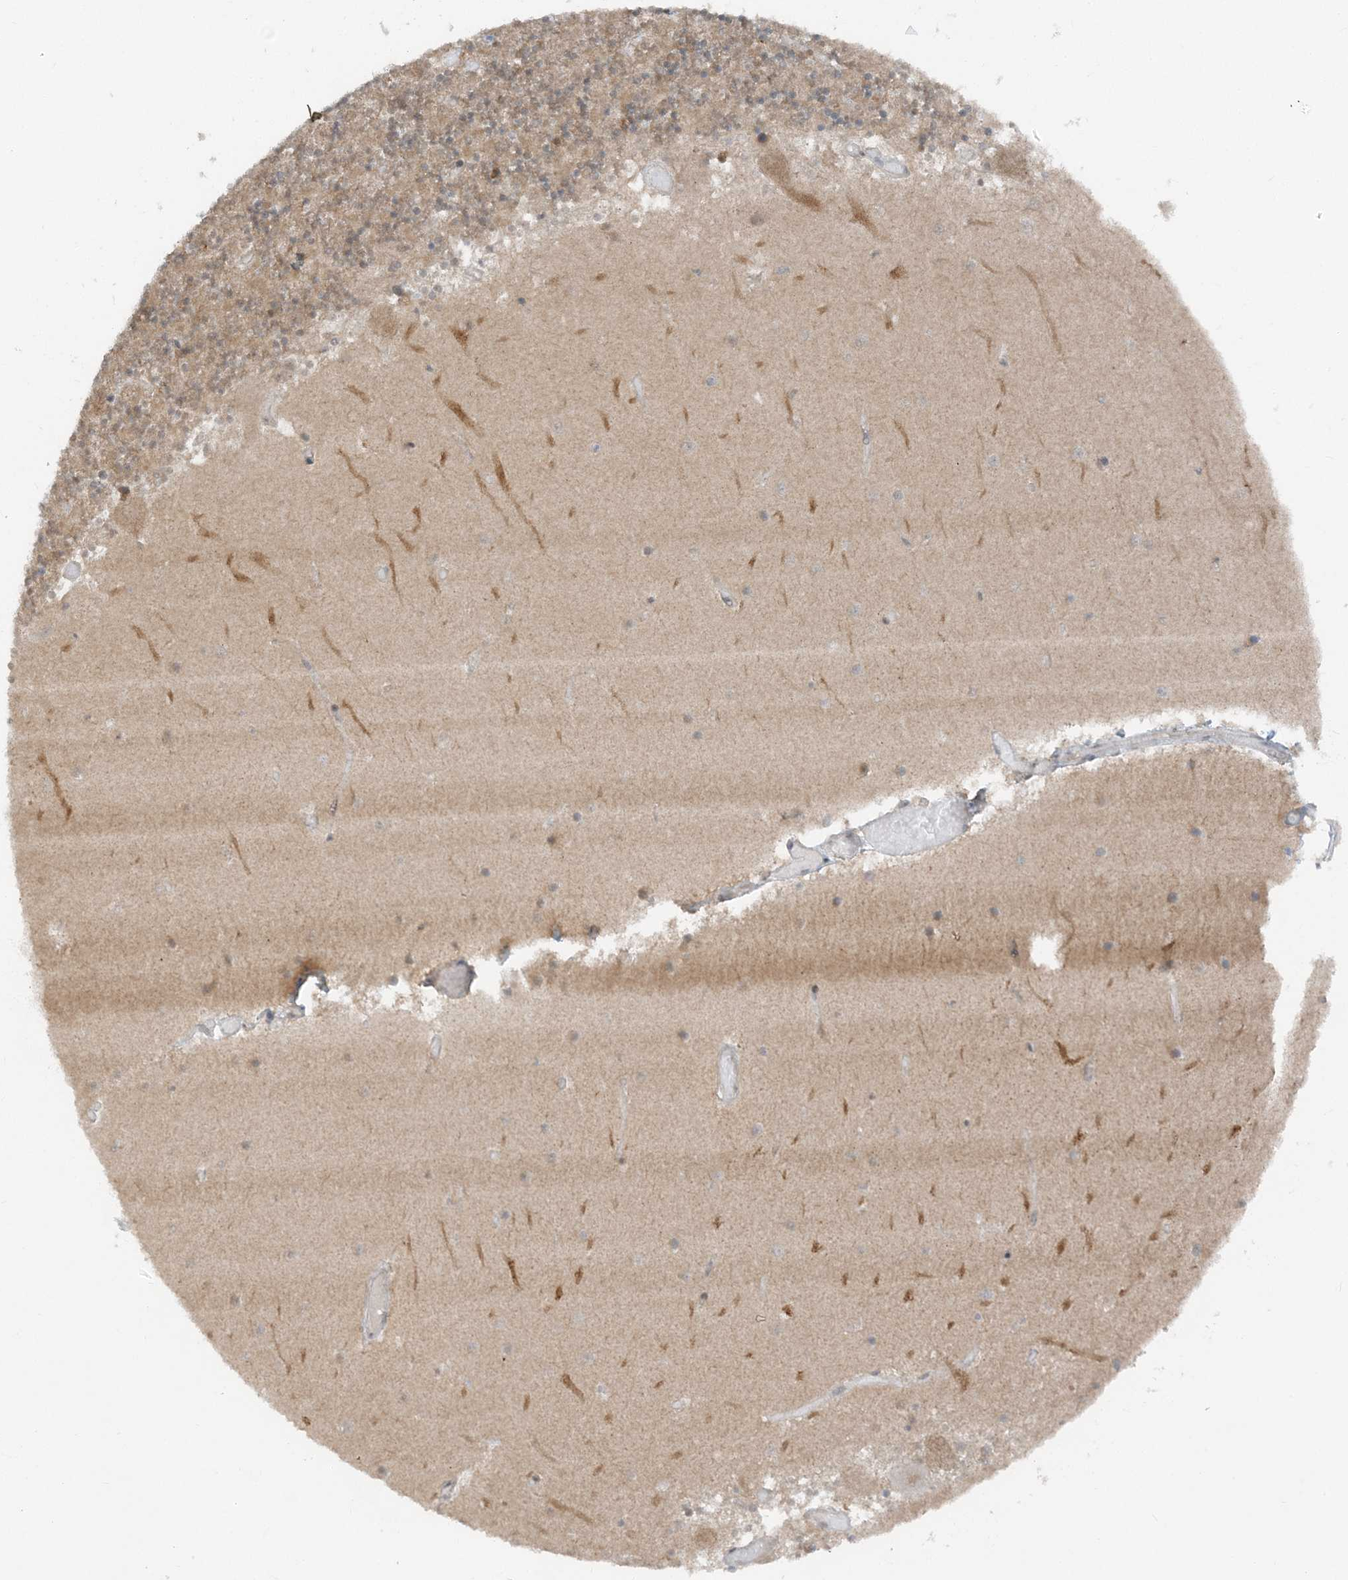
{"staining": {"intensity": "weak", "quantity": "25%-75%", "location": "cytoplasmic/membranous"}, "tissue": "cerebellum", "cell_type": "Cells in granular layer", "image_type": "normal", "snomed": [{"axis": "morphology", "description": "Normal tissue, NOS"}, {"axis": "topography", "description": "Cerebellum"}], "caption": "Brown immunohistochemical staining in benign human cerebellum shows weak cytoplasmic/membranous staining in about 25%-75% of cells in granular layer. (brown staining indicates protein expression, while blue staining denotes nuclei).", "gene": "ATP11A", "patient": {"sex": "female", "age": 28}}